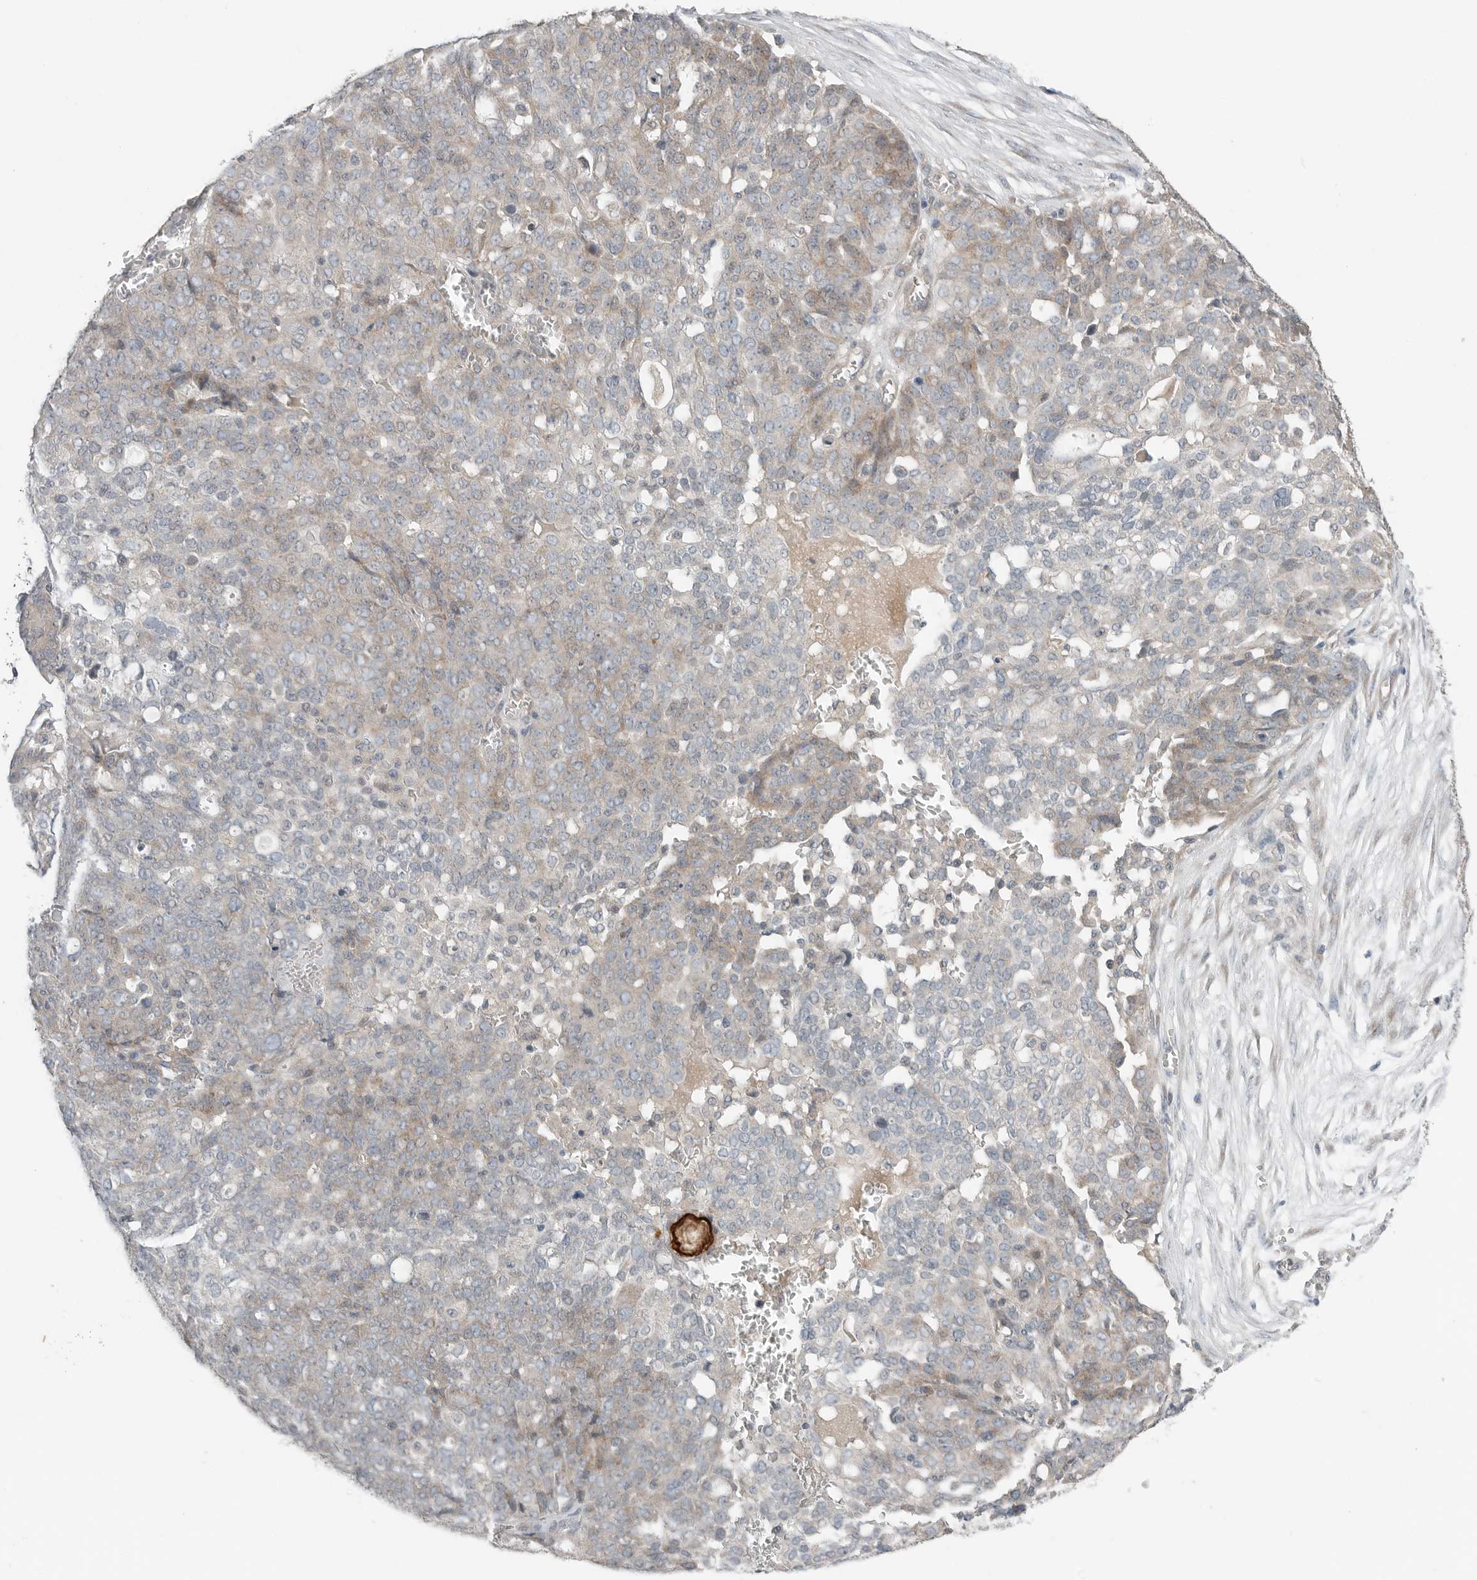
{"staining": {"intensity": "weak", "quantity": "<25%", "location": "cytoplasmic/membranous"}, "tissue": "ovarian cancer", "cell_type": "Tumor cells", "image_type": "cancer", "snomed": [{"axis": "morphology", "description": "Cystadenocarcinoma, serous, NOS"}, {"axis": "topography", "description": "Soft tissue"}, {"axis": "topography", "description": "Ovary"}], "caption": "DAB (3,3'-diaminobenzidine) immunohistochemical staining of serous cystadenocarcinoma (ovarian) reveals no significant positivity in tumor cells. Brightfield microscopy of immunohistochemistry stained with DAB (brown) and hematoxylin (blue), captured at high magnification.", "gene": "FCRLB", "patient": {"sex": "female", "age": 57}}